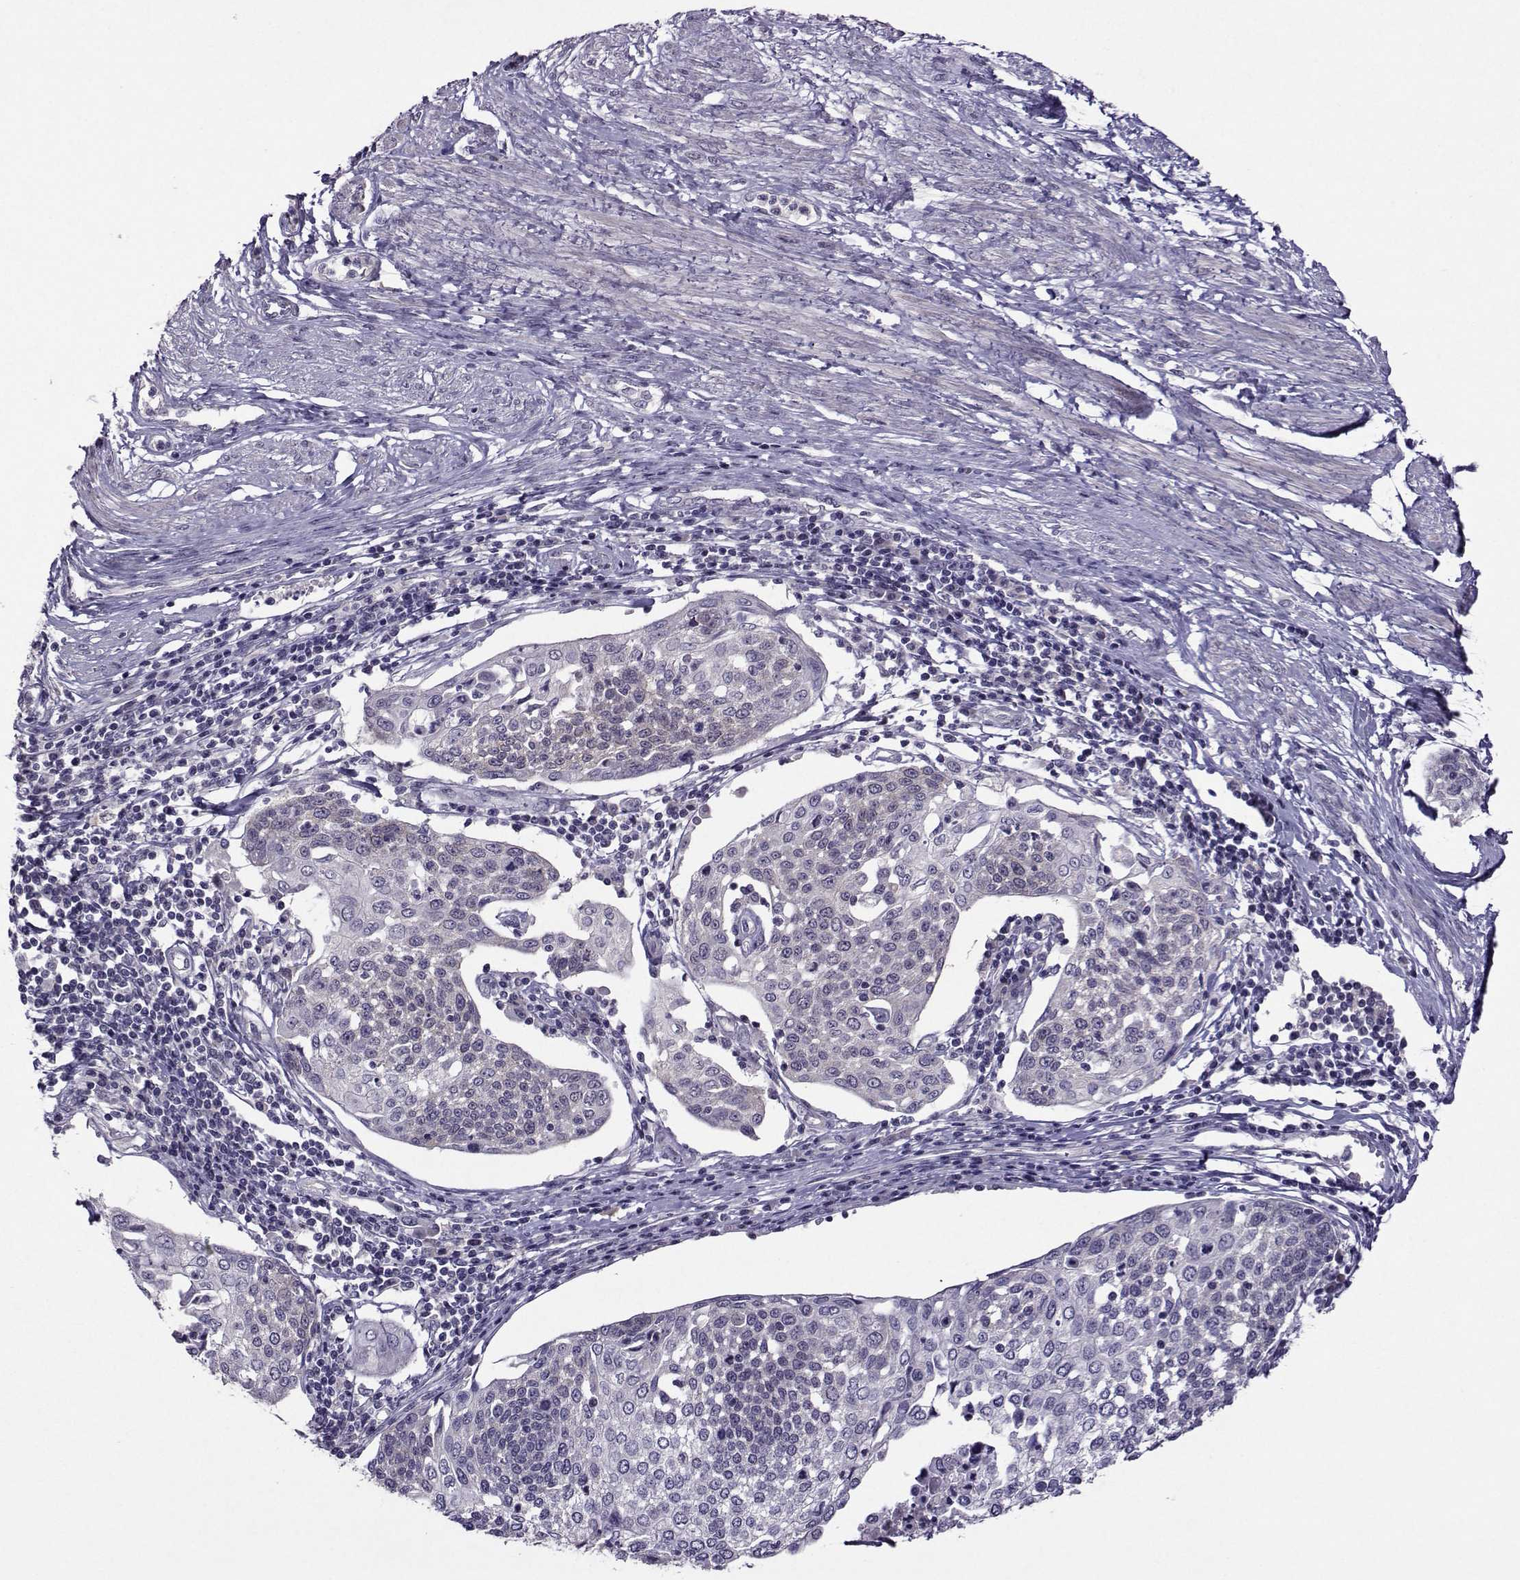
{"staining": {"intensity": "negative", "quantity": "none", "location": "none"}, "tissue": "cervical cancer", "cell_type": "Tumor cells", "image_type": "cancer", "snomed": [{"axis": "morphology", "description": "Squamous cell carcinoma, NOS"}, {"axis": "topography", "description": "Cervix"}], "caption": "Tumor cells are negative for protein expression in human squamous cell carcinoma (cervical).", "gene": "DDX20", "patient": {"sex": "female", "age": 34}}